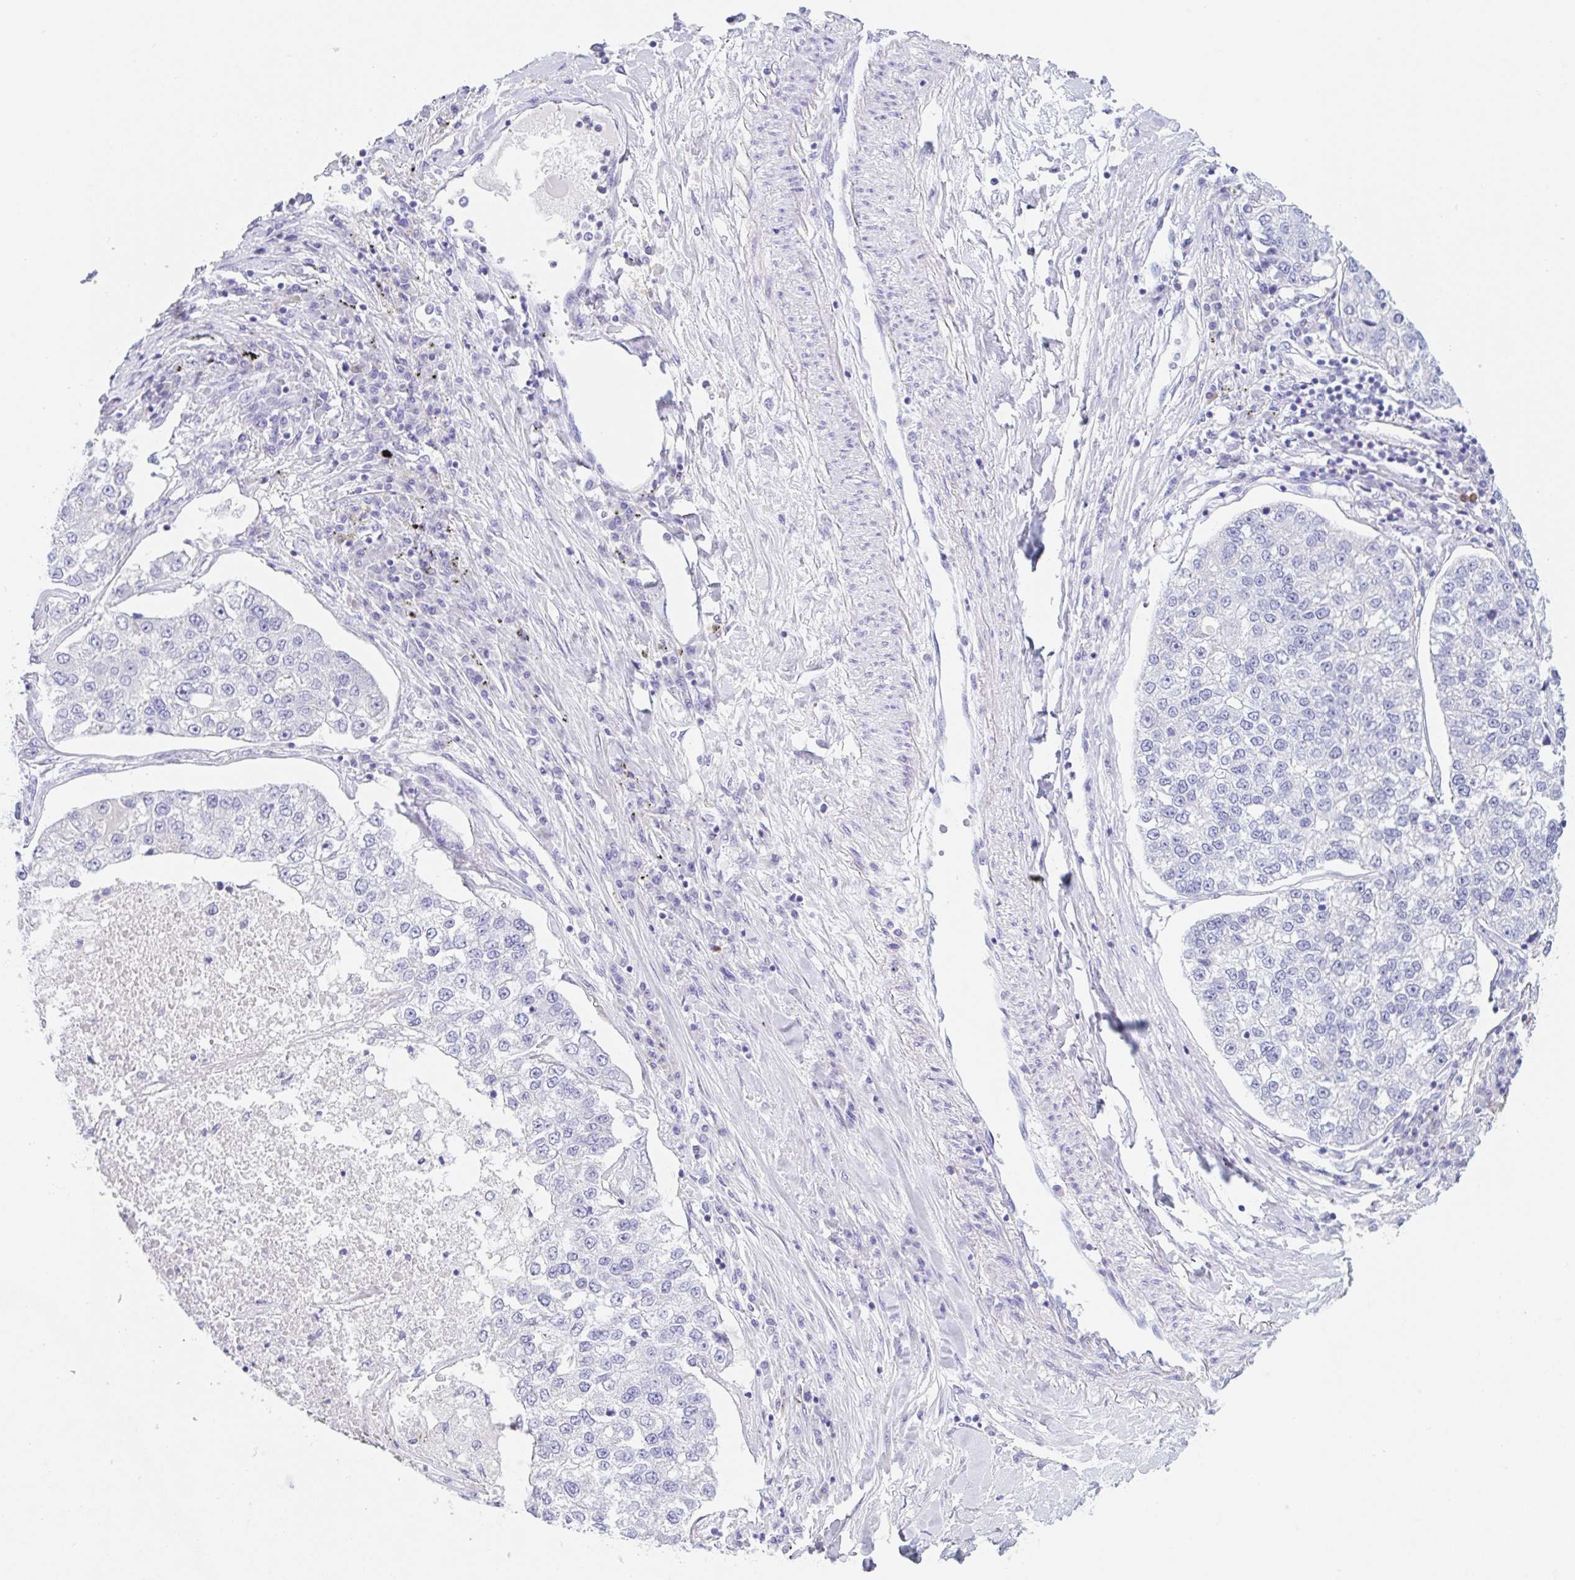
{"staining": {"intensity": "negative", "quantity": "none", "location": "none"}, "tissue": "lung cancer", "cell_type": "Tumor cells", "image_type": "cancer", "snomed": [{"axis": "morphology", "description": "Adenocarcinoma, NOS"}, {"axis": "topography", "description": "Lung"}], "caption": "Lung cancer (adenocarcinoma) stained for a protein using IHC demonstrates no staining tumor cells.", "gene": "KLK8", "patient": {"sex": "male", "age": 49}}